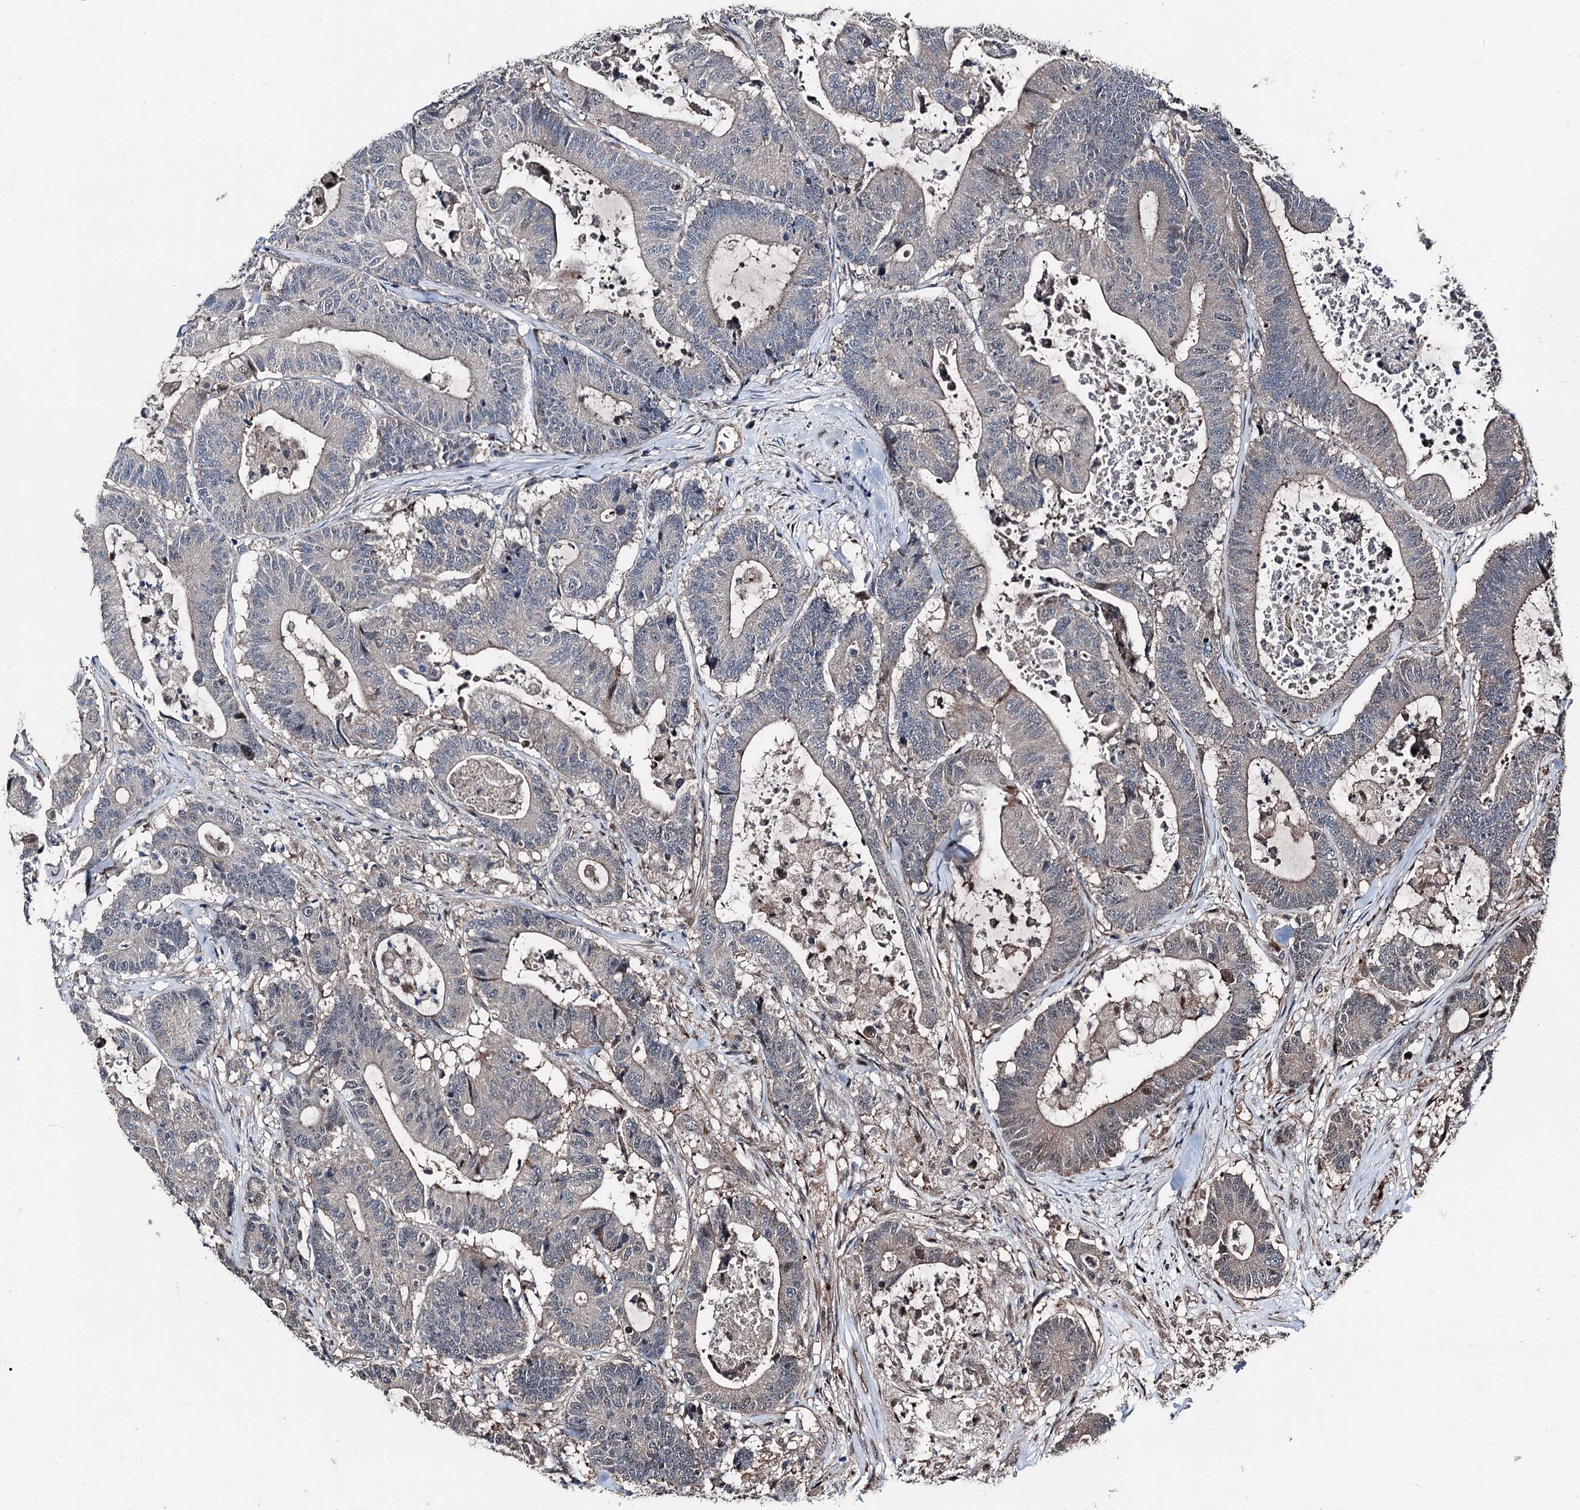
{"staining": {"intensity": "negative", "quantity": "none", "location": "none"}, "tissue": "colorectal cancer", "cell_type": "Tumor cells", "image_type": "cancer", "snomed": [{"axis": "morphology", "description": "Adenocarcinoma, NOS"}, {"axis": "topography", "description": "Colon"}], "caption": "This is an immunohistochemistry (IHC) photomicrograph of colorectal cancer. There is no staining in tumor cells.", "gene": "PSMD13", "patient": {"sex": "female", "age": 84}}